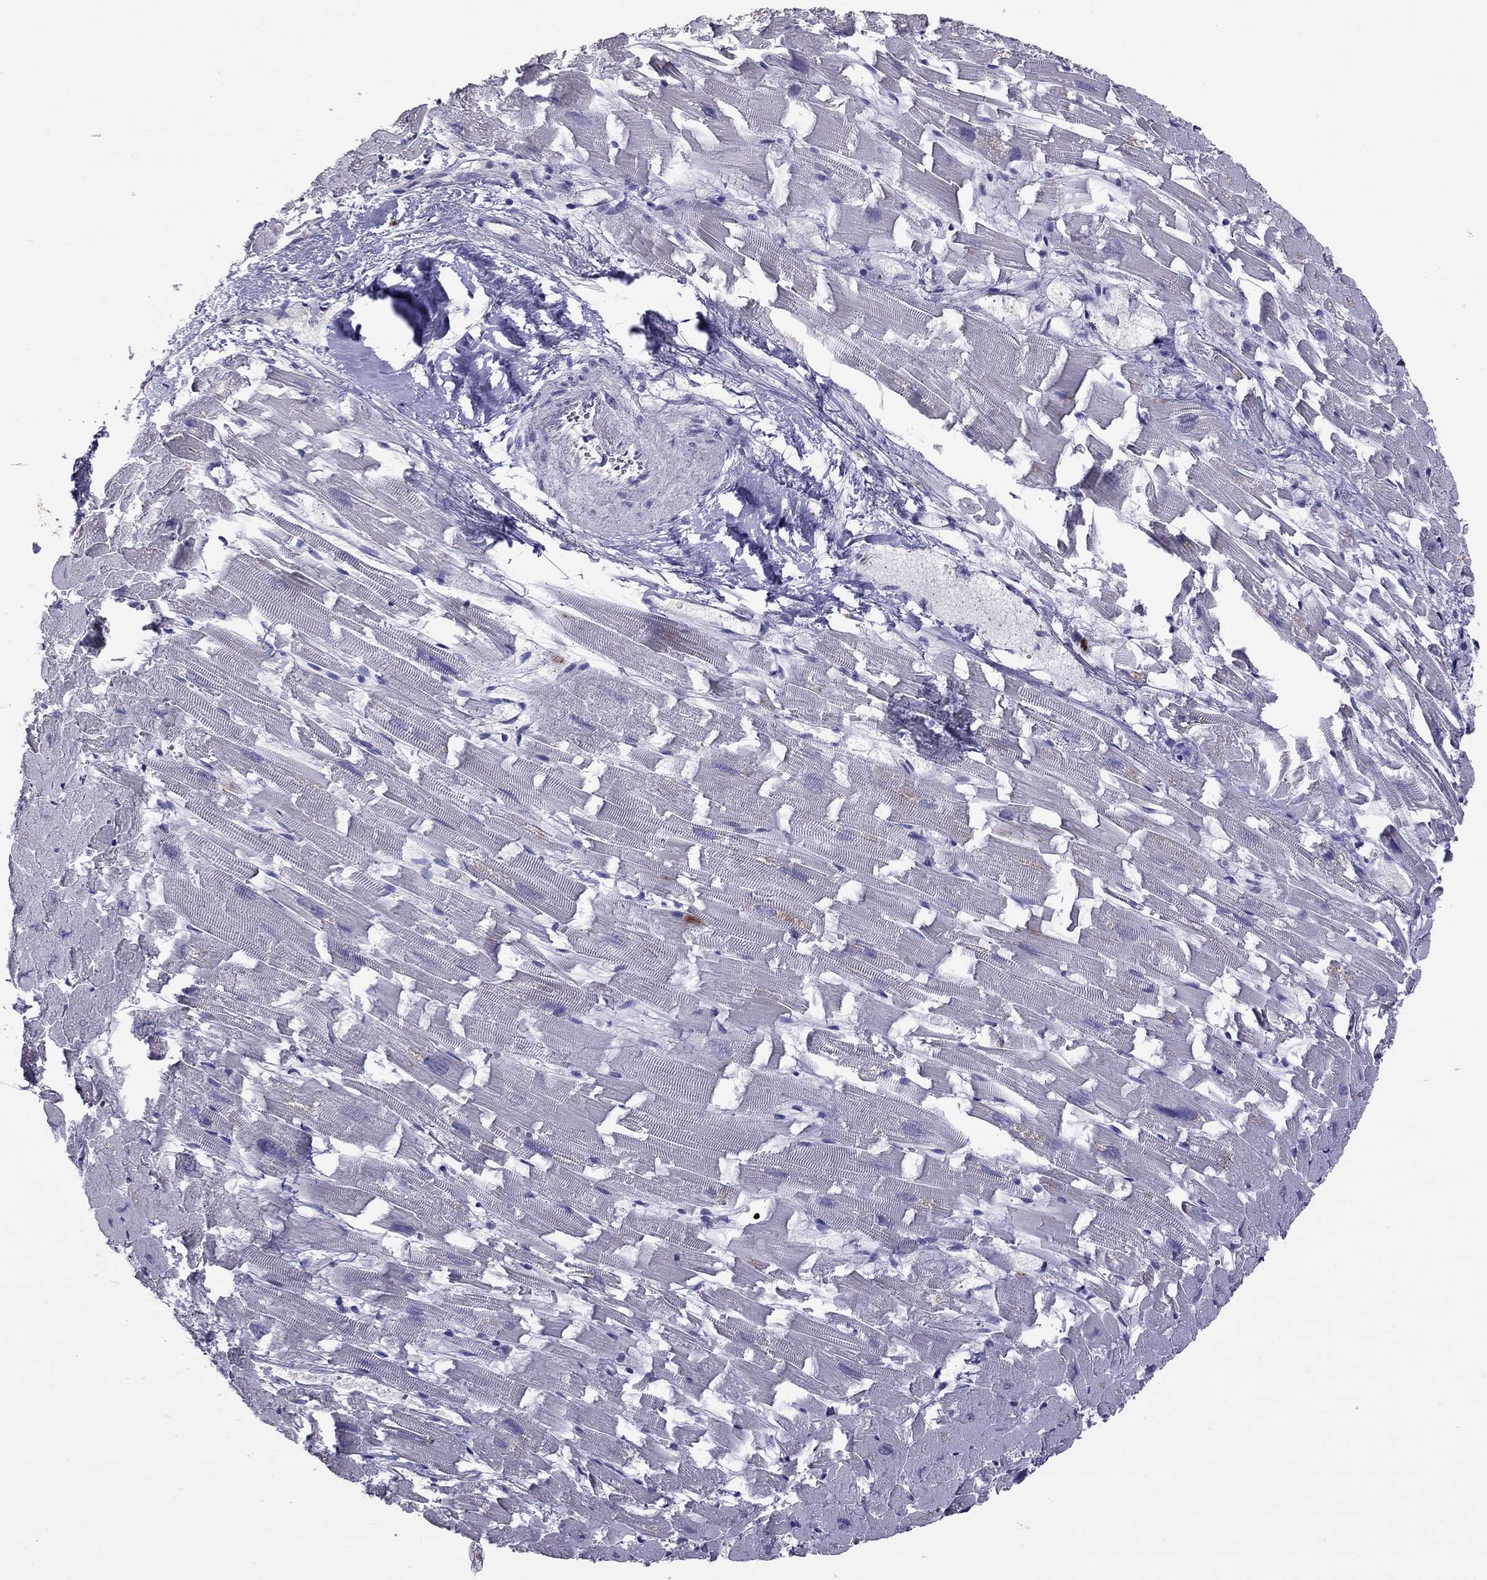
{"staining": {"intensity": "negative", "quantity": "none", "location": "none"}, "tissue": "heart muscle", "cell_type": "Cardiomyocytes", "image_type": "normal", "snomed": [{"axis": "morphology", "description": "Normal tissue, NOS"}, {"axis": "topography", "description": "Heart"}], "caption": "DAB (3,3'-diaminobenzidine) immunohistochemical staining of unremarkable heart muscle reveals no significant expression in cardiomyocytes.", "gene": "CFAP91", "patient": {"sex": "female", "age": 64}}